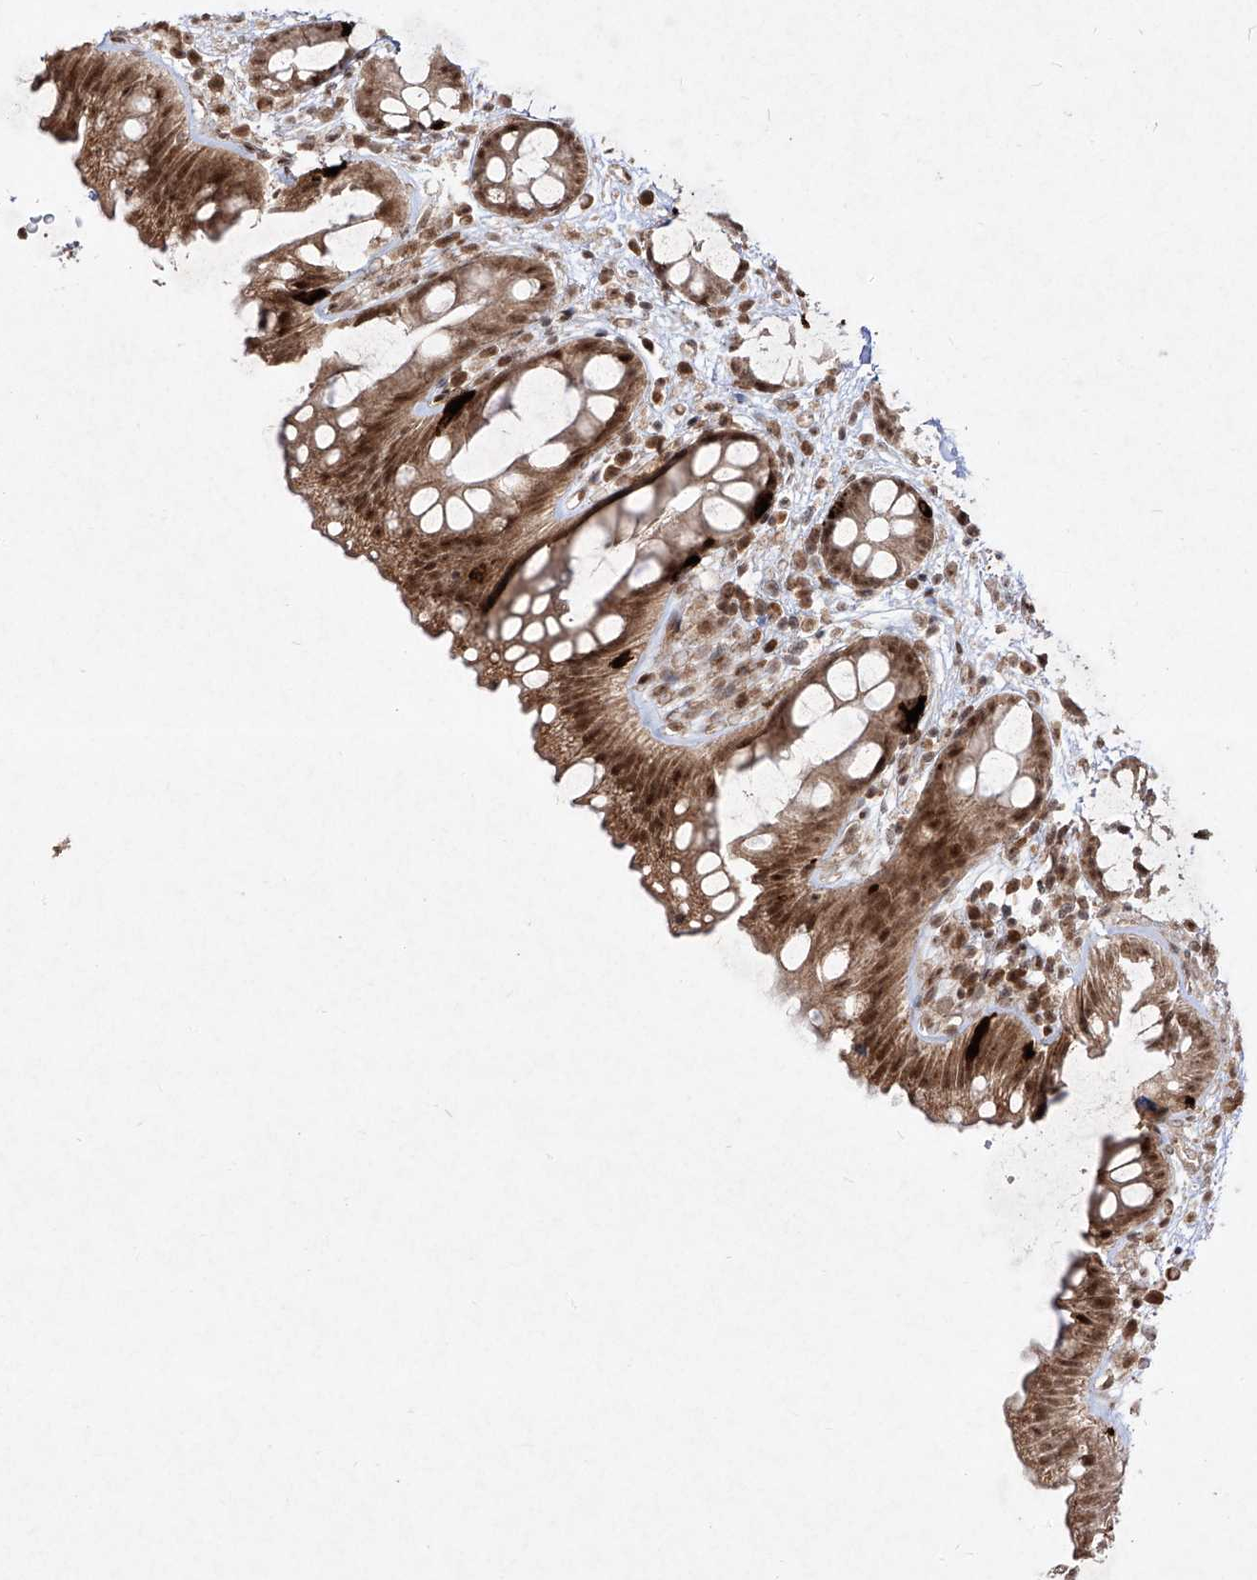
{"staining": {"intensity": "strong", "quantity": ">75%", "location": "cytoplasmic/membranous,nuclear"}, "tissue": "rectum", "cell_type": "Glandular cells", "image_type": "normal", "snomed": [{"axis": "morphology", "description": "Normal tissue, NOS"}, {"axis": "topography", "description": "Rectum"}], "caption": "High-magnification brightfield microscopy of benign rectum stained with DAB (3,3'-diaminobenzidine) (brown) and counterstained with hematoxylin (blue). glandular cells exhibit strong cytoplasmic/membranous,nuclear positivity is identified in about>75% of cells. The protein is stained brown, and the nuclei are stained in blue (DAB IHC with brightfield microscopy, high magnification).", "gene": "SNRNP27", "patient": {"sex": "female", "age": 65}}